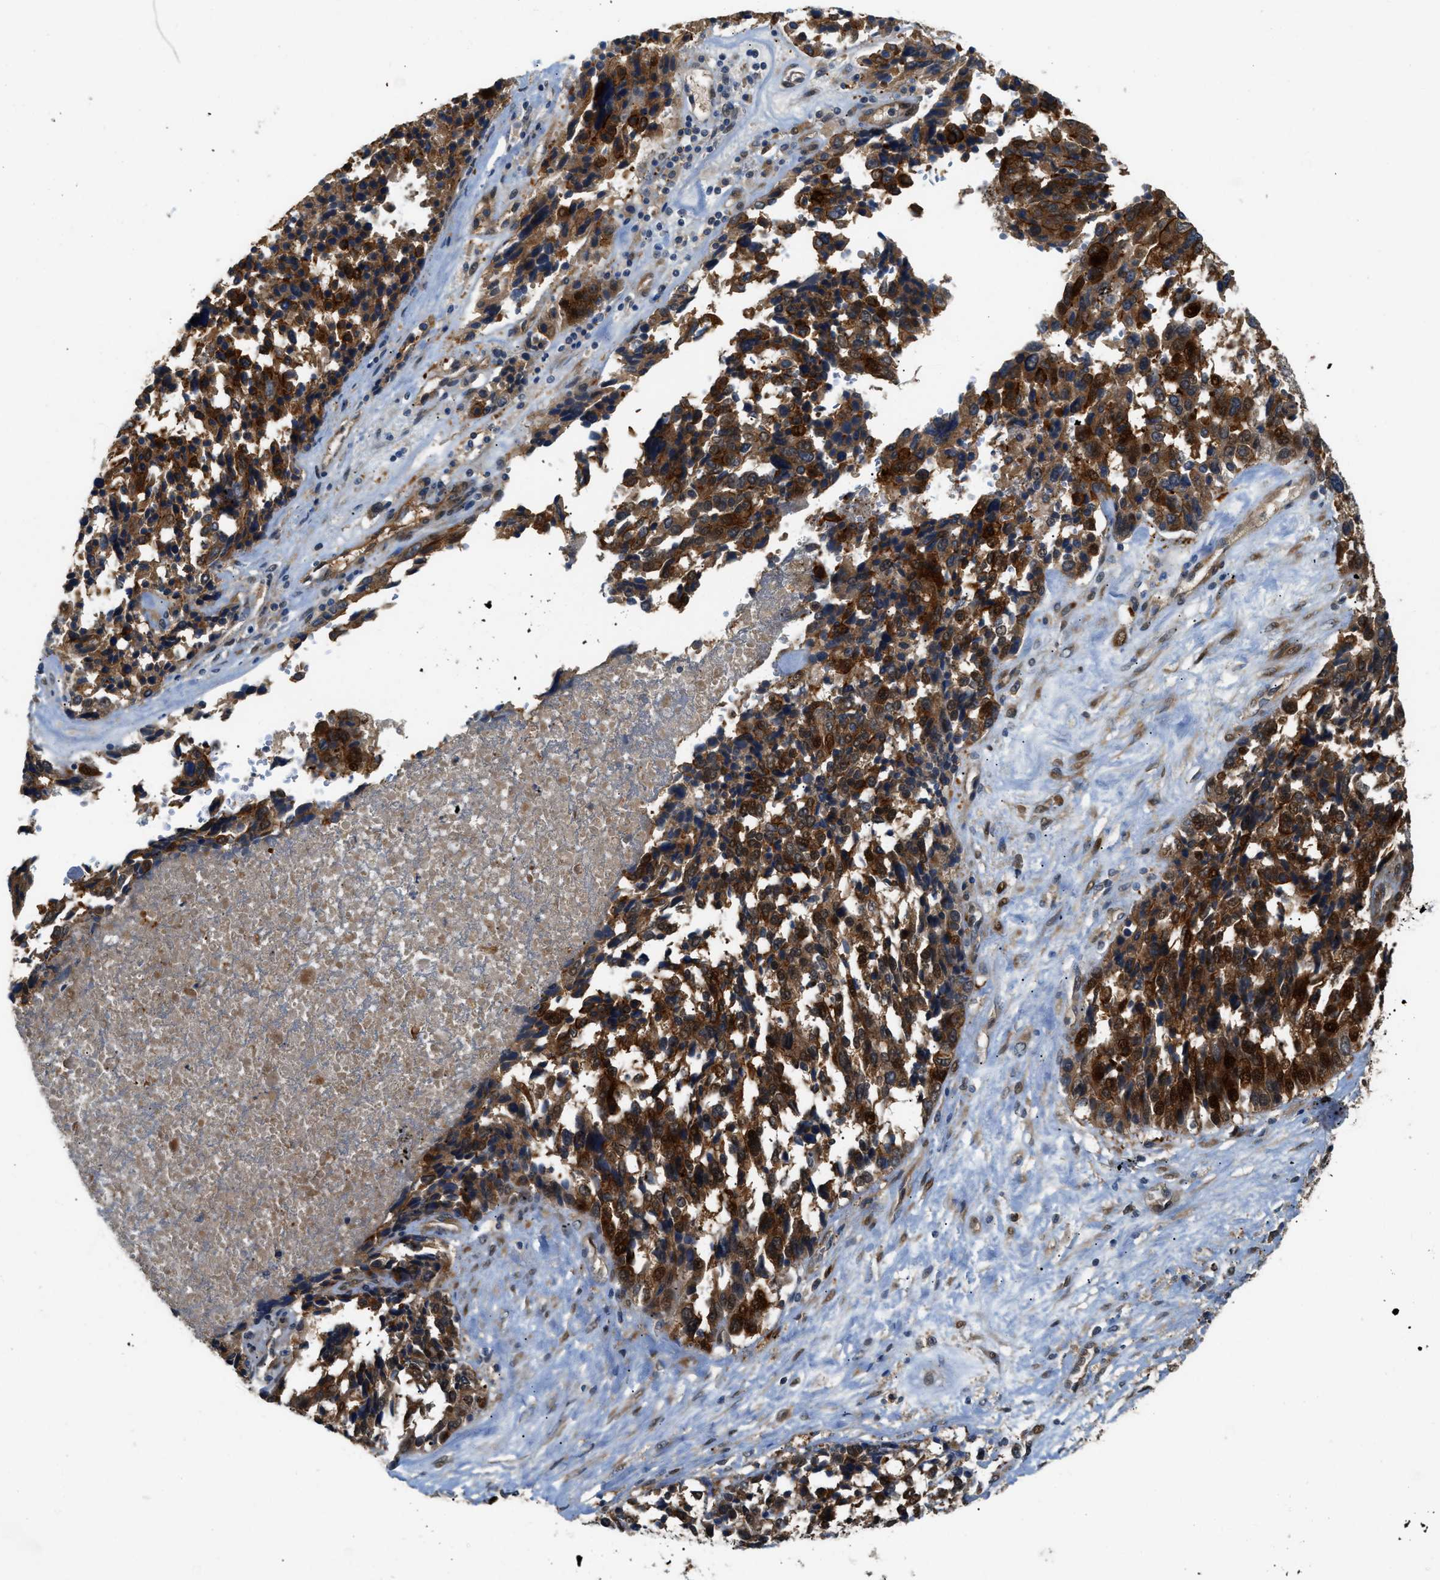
{"staining": {"intensity": "strong", "quantity": ">75%", "location": "cytoplasmic/membranous,nuclear"}, "tissue": "ovarian cancer", "cell_type": "Tumor cells", "image_type": "cancer", "snomed": [{"axis": "morphology", "description": "Cystadenocarcinoma, serous, NOS"}, {"axis": "topography", "description": "Ovary"}], "caption": "Ovarian cancer stained with DAB IHC demonstrates high levels of strong cytoplasmic/membranous and nuclear positivity in approximately >75% of tumor cells.", "gene": "TRAK2", "patient": {"sex": "female", "age": 44}}